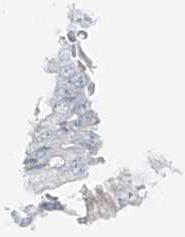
{"staining": {"intensity": "negative", "quantity": "none", "location": "none"}, "tissue": "stomach cancer", "cell_type": "Tumor cells", "image_type": "cancer", "snomed": [{"axis": "morphology", "description": "Adenocarcinoma, NOS"}, {"axis": "topography", "description": "Stomach"}], "caption": "The micrograph displays no significant staining in tumor cells of adenocarcinoma (stomach).", "gene": "C11orf87", "patient": {"sex": "male", "age": 62}}